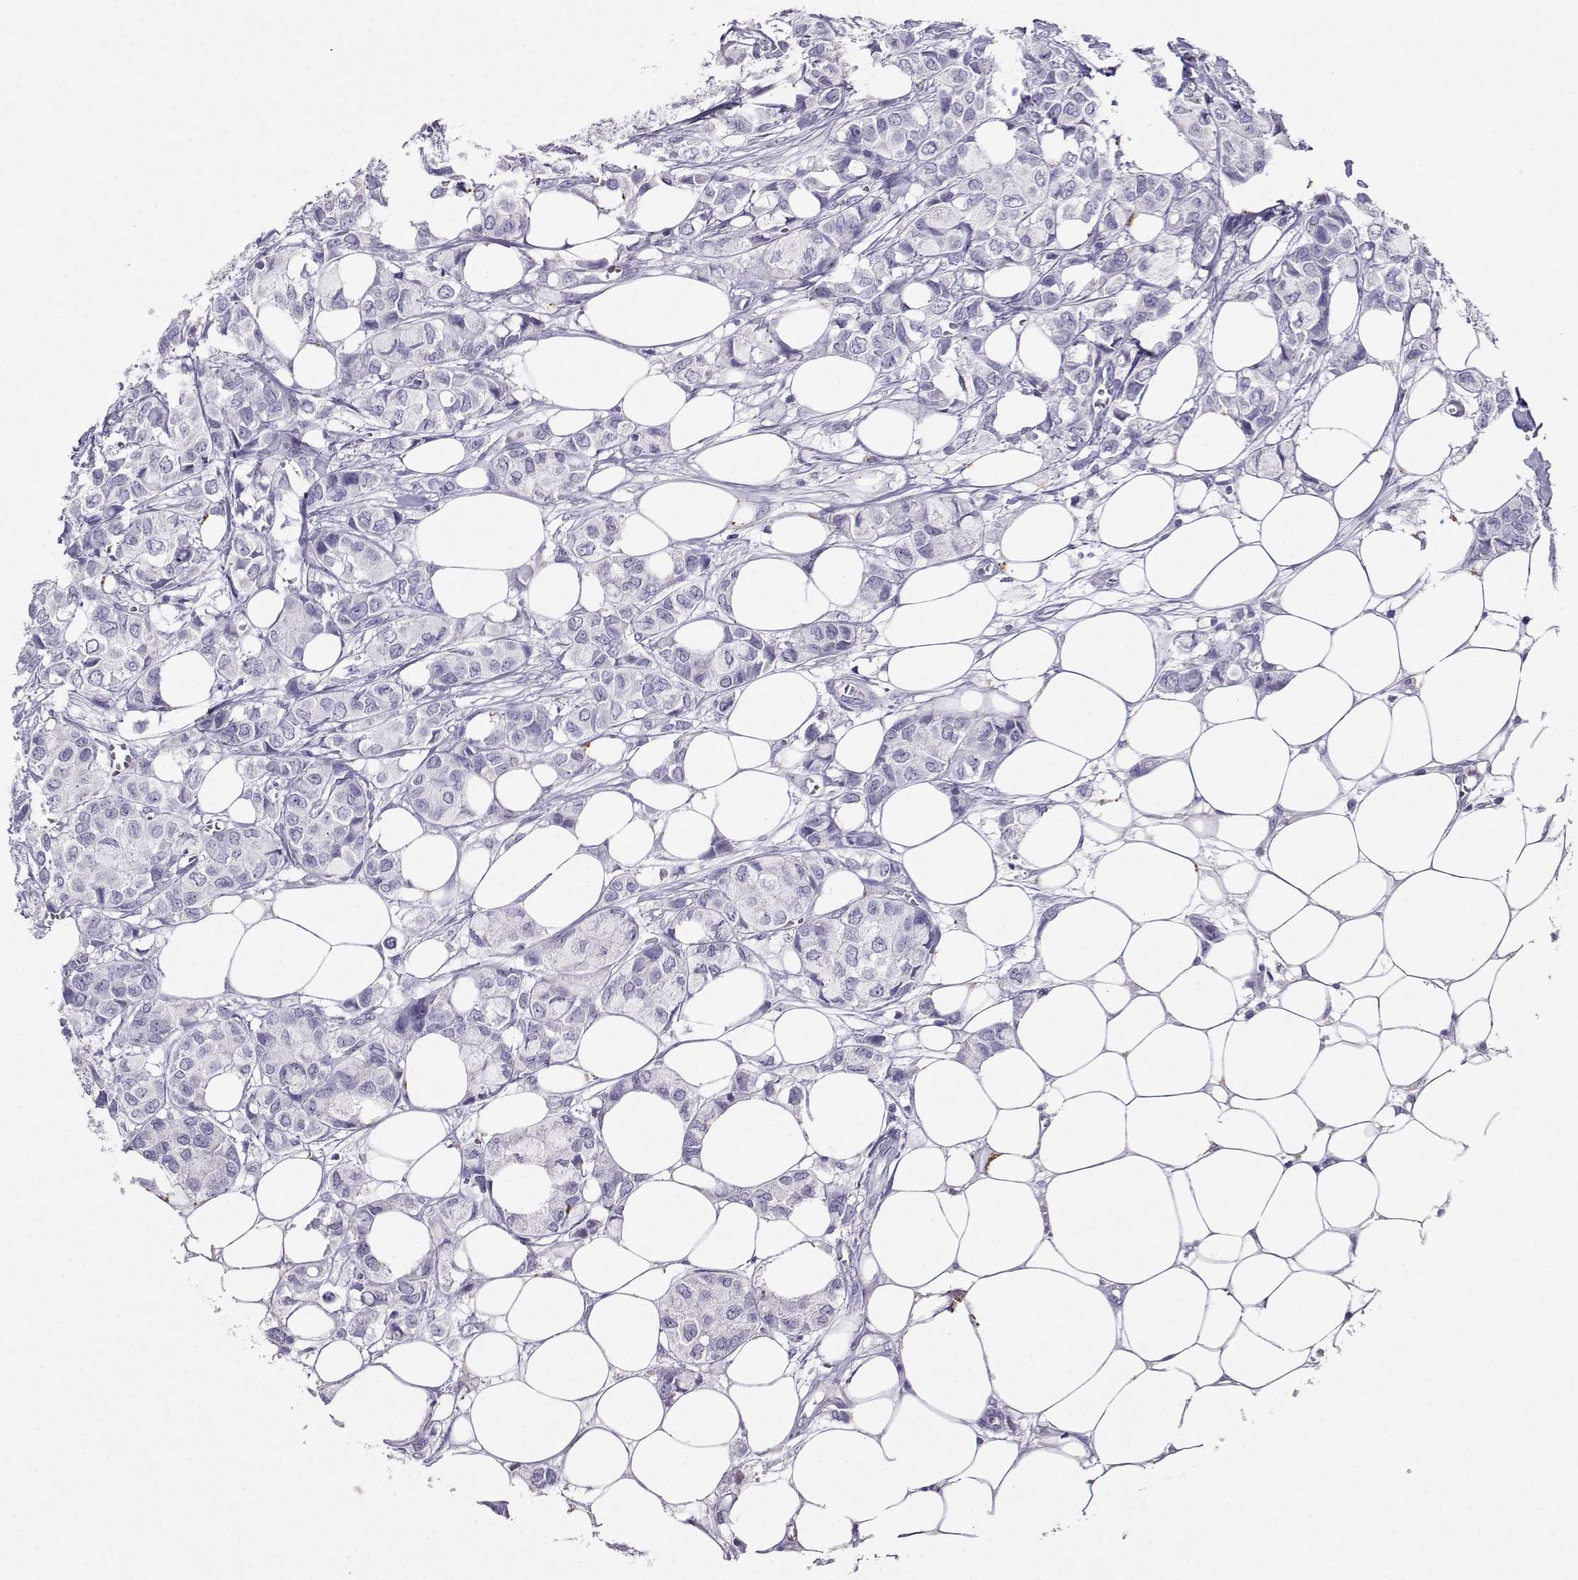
{"staining": {"intensity": "negative", "quantity": "none", "location": "none"}, "tissue": "breast cancer", "cell_type": "Tumor cells", "image_type": "cancer", "snomed": [{"axis": "morphology", "description": "Duct carcinoma"}, {"axis": "topography", "description": "Breast"}], "caption": "This is an immunohistochemistry micrograph of human intraductal carcinoma (breast). There is no staining in tumor cells.", "gene": "GRIK4", "patient": {"sex": "female", "age": 85}}